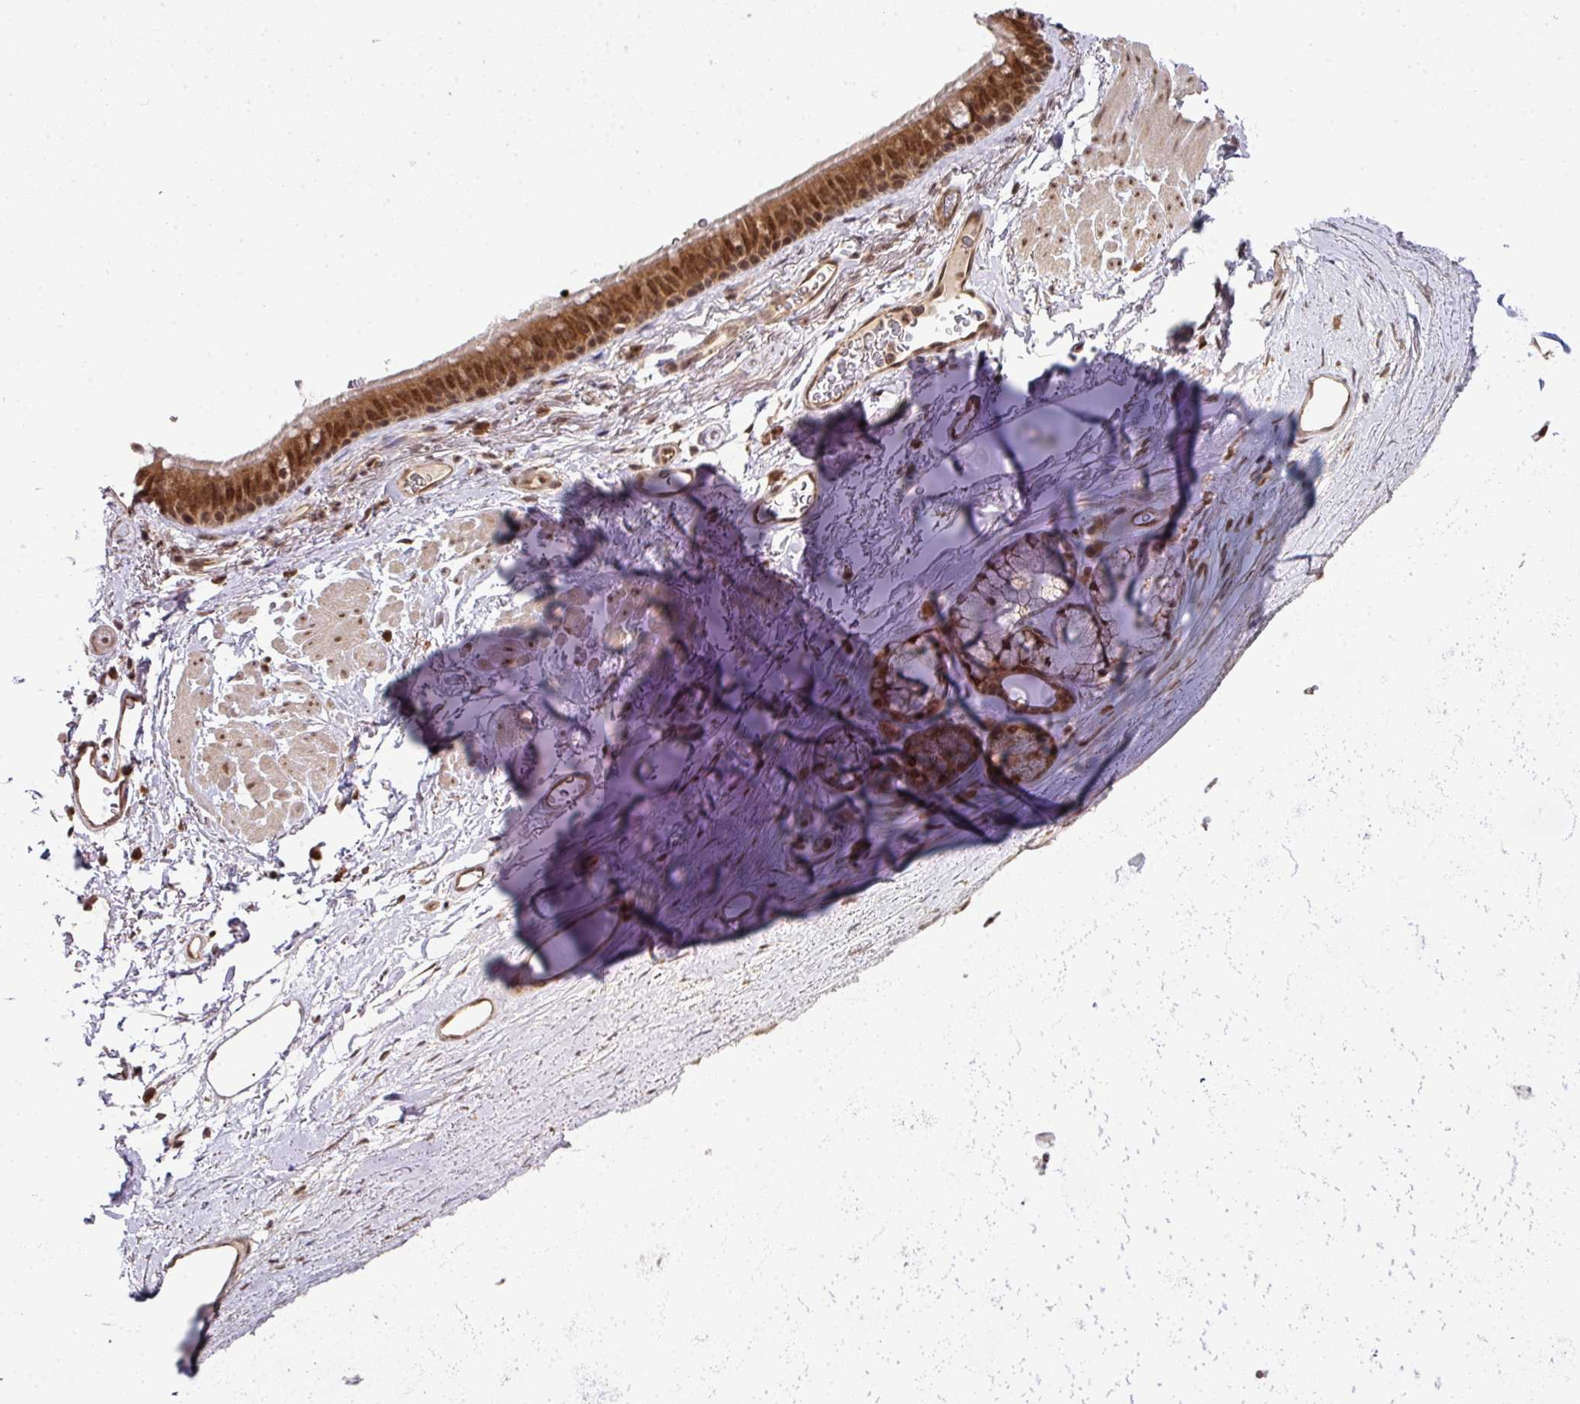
{"staining": {"intensity": "negative", "quantity": "none", "location": "none"}, "tissue": "adipose tissue", "cell_type": "Adipocytes", "image_type": "normal", "snomed": [{"axis": "morphology", "description": "Normal tissue, NOS"}, {"axis": "topography", "description": "Lymph node"}, {"axis": "topography", "description": "Cartilage tissue"}, {"axis": "topography", "description": "Bronchus"}], "caption": "DAB (3,3'-diaminobenzidine) immunohistochemical staining of benign adipose tissue displays no significant staining in adipocytes.", "gene": "ANKRD18A", "patient": {"sex": "female", "age": 70}}